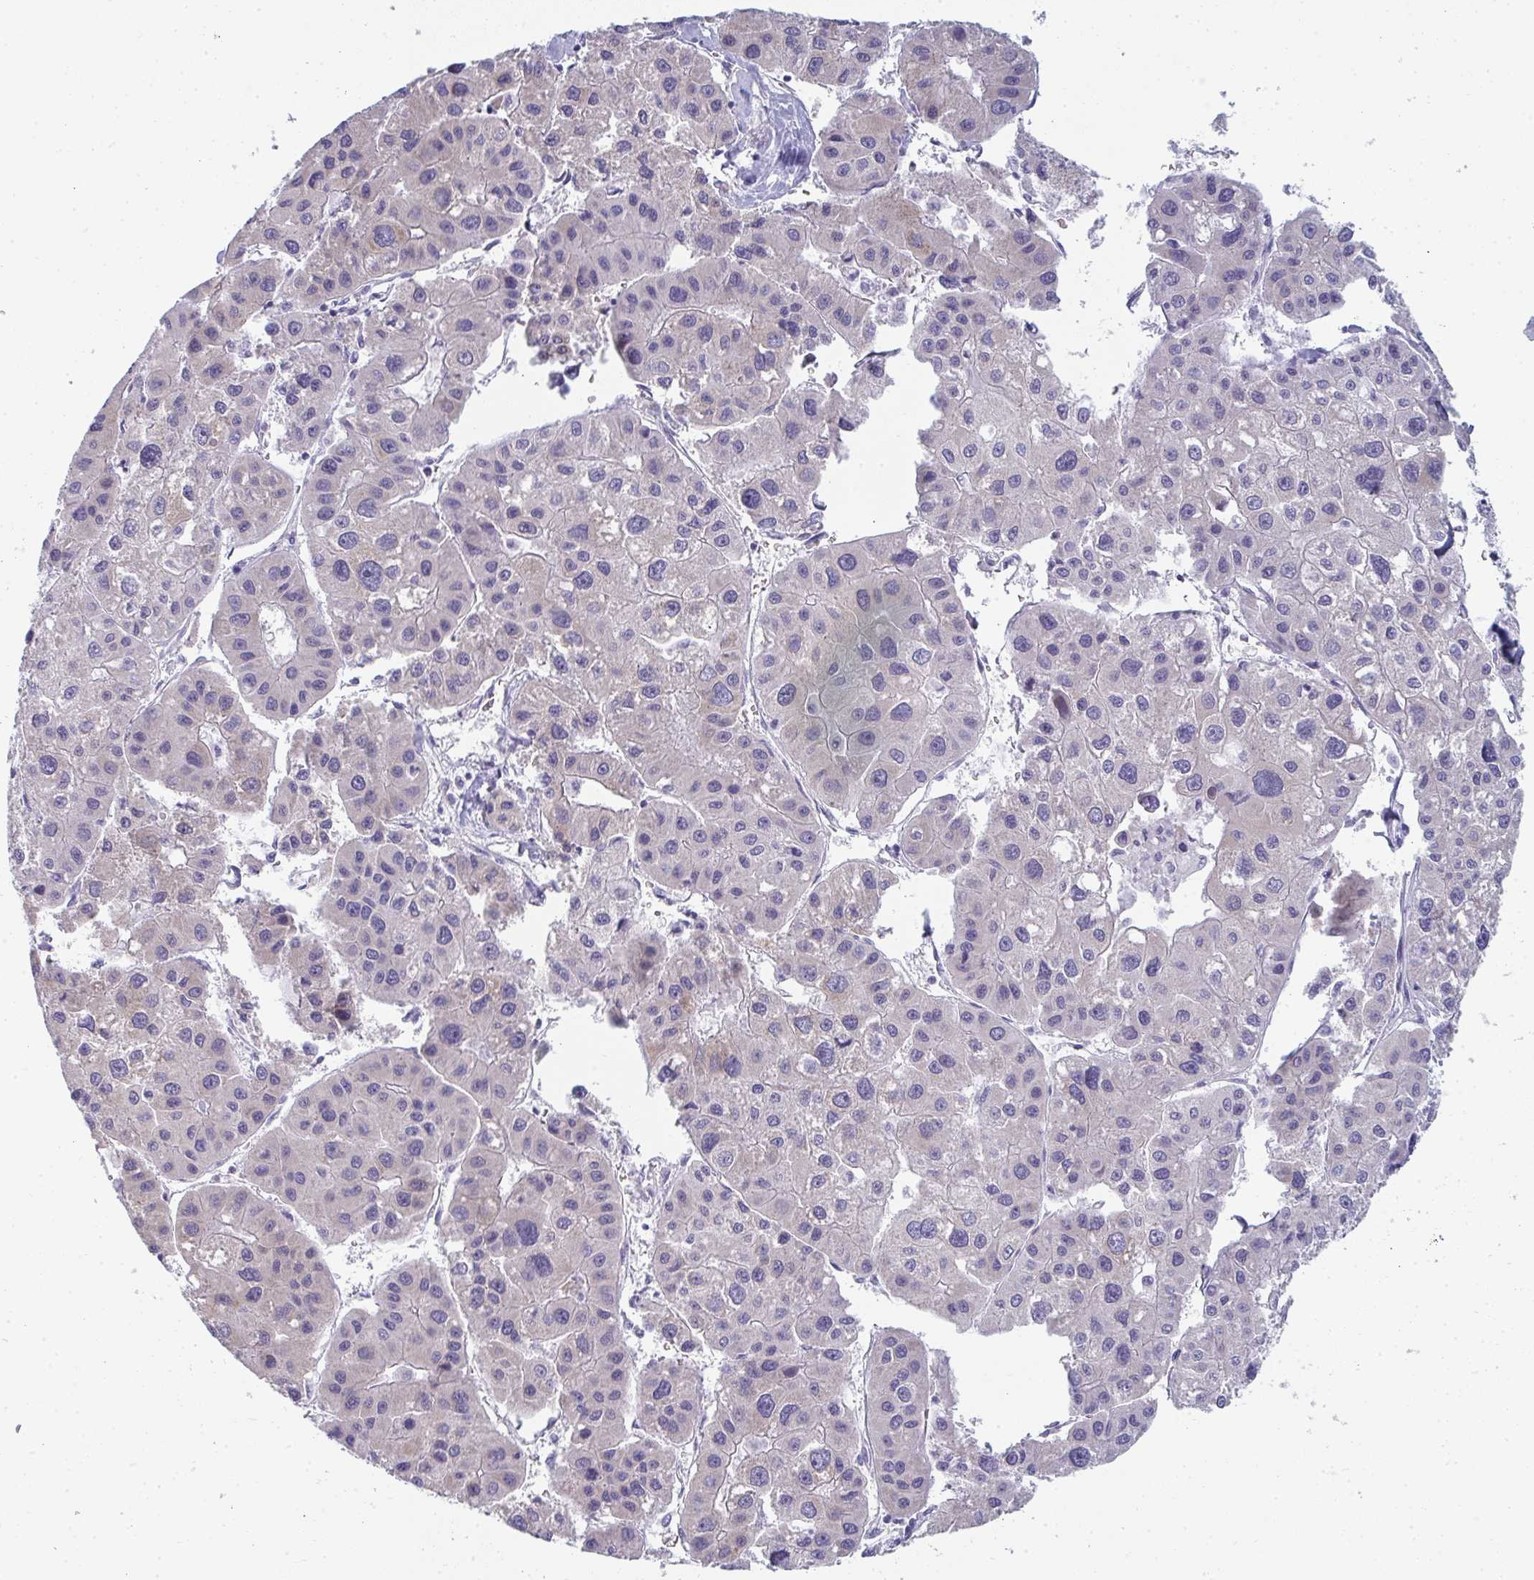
{"staining": {"intensity": "weak", "quantity": "<25%", "location": "cytoplasmic/membranous"}, "tissue": "liver cancer", "cell_type": "Tumor cells", "image_type": "cancer", "snomed": [{"axis": "morphology", "description": "Carcinoma, Hepatocellular, NOS"}, {"axis": "topography", "description": "Liver"}], "caption": "High power microscopy micrograph of an immunohistochemistry (IHC) micrograph of liver cancer (hepatocellular carcinoma), revealing no significant staining in tumor cells. The staining was performed using DAB (3,3'-diaminobenzidine) to visualize the protein expression in brown, while the nuclei were stained in blue with hematoxylin (Magnification: 20x).", "gene": "SHROOM1", "patient": {"sex": "male", "age": 73}}